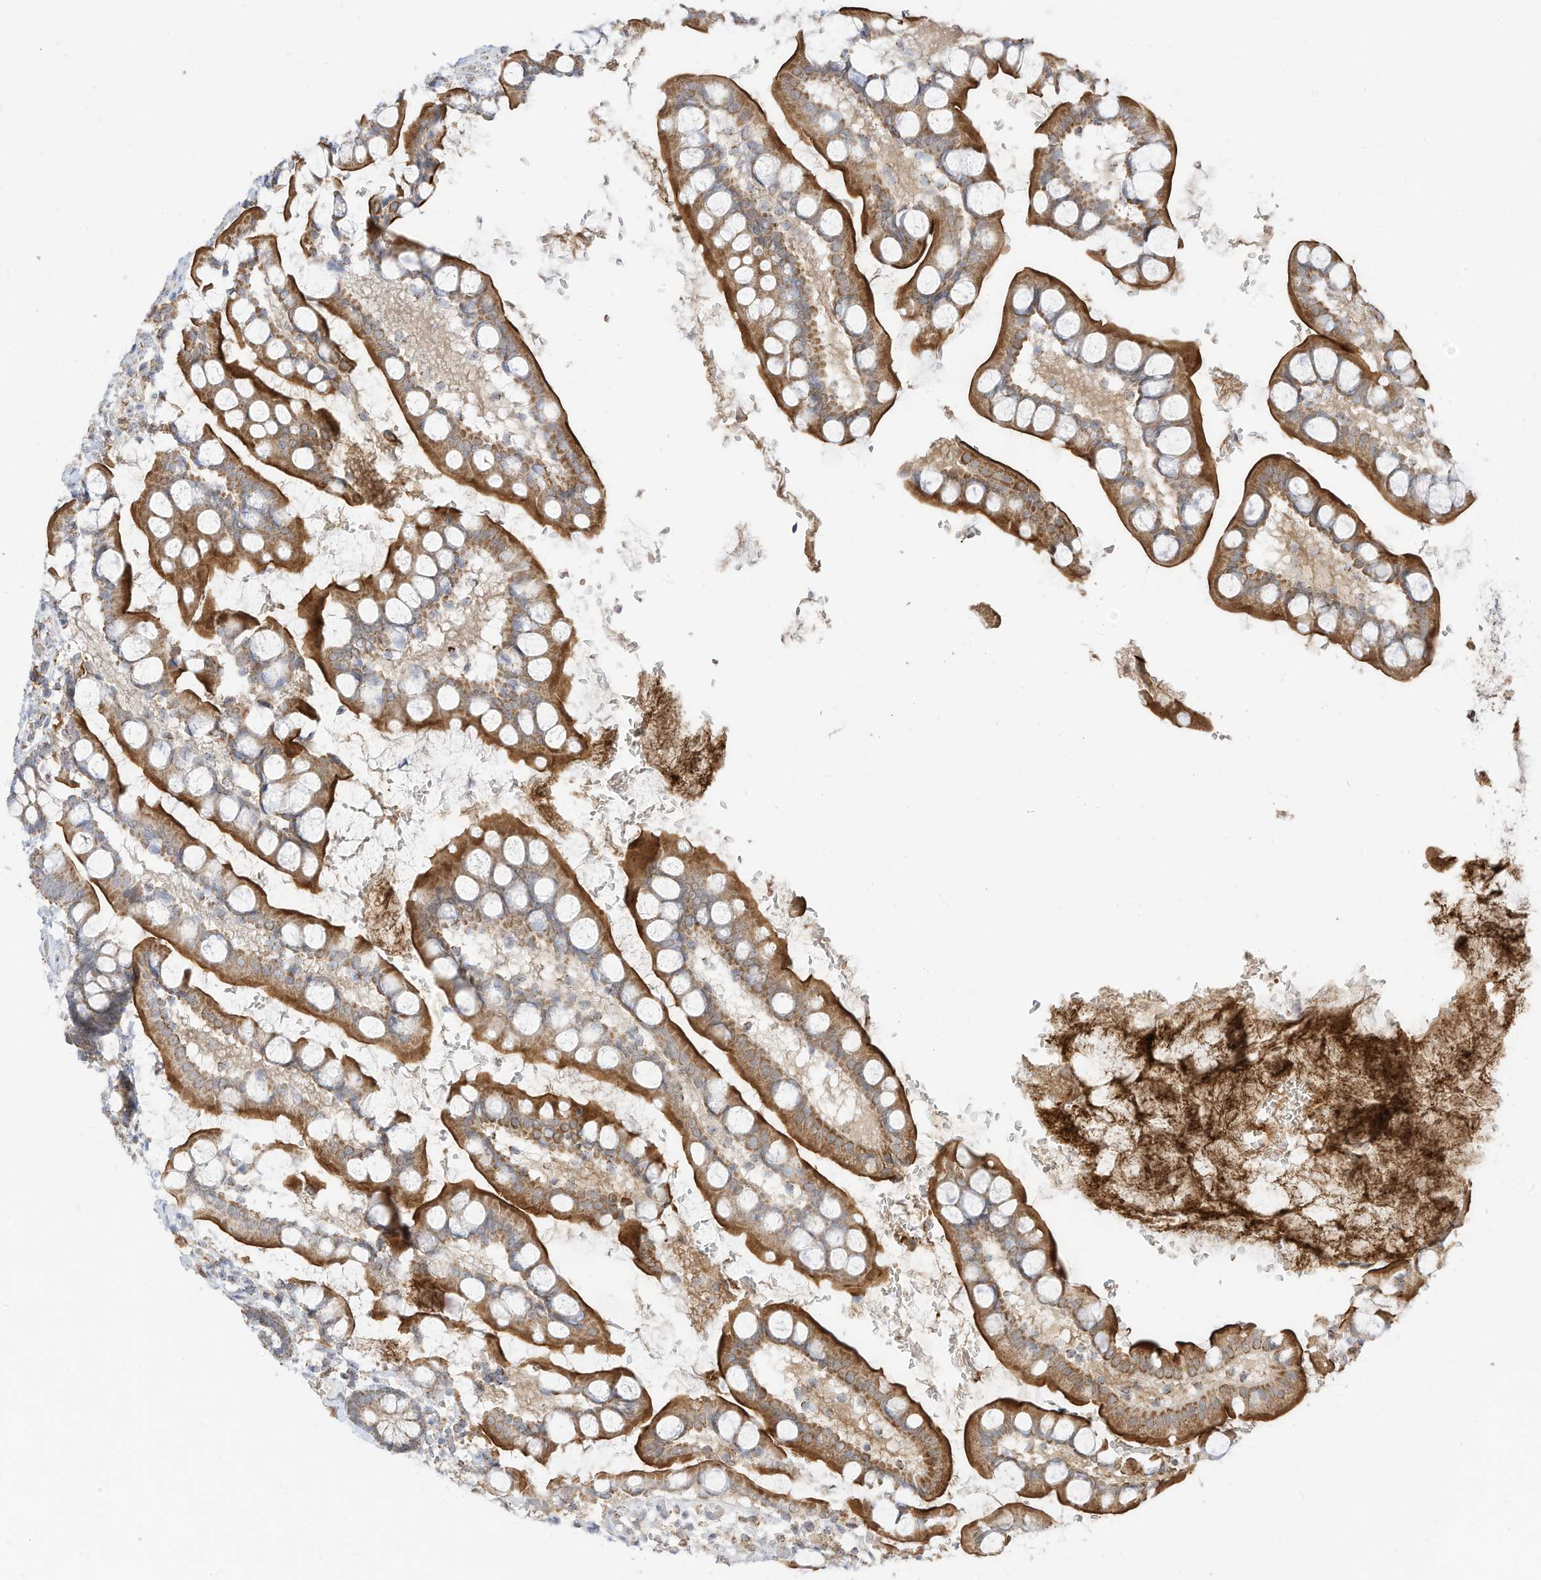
{"staining": {"intensity": "strong", "quantity": ">75%", "location": "cytoplasmic/membranous"}, "tissue": "small intestine", "cell_type": "Glandular cells", "image_type": "normal", "snomed": [{"axis": "morphology", "description": "Normal tissue, NOS"}, {"axis": "topography", "description": "Small intestine"}], "caption": "Protein expression analysis of benign human small intestine reveals strong cytoplasmic/membranous positivity in about >75% of glandular cells. The staining was performed using DAB, with brown indicating positive protein expression. Nuclei are stained blue with hematoxylin.", "gene": "MTUS2", "patient": {"sex": "male", "age": 52}}